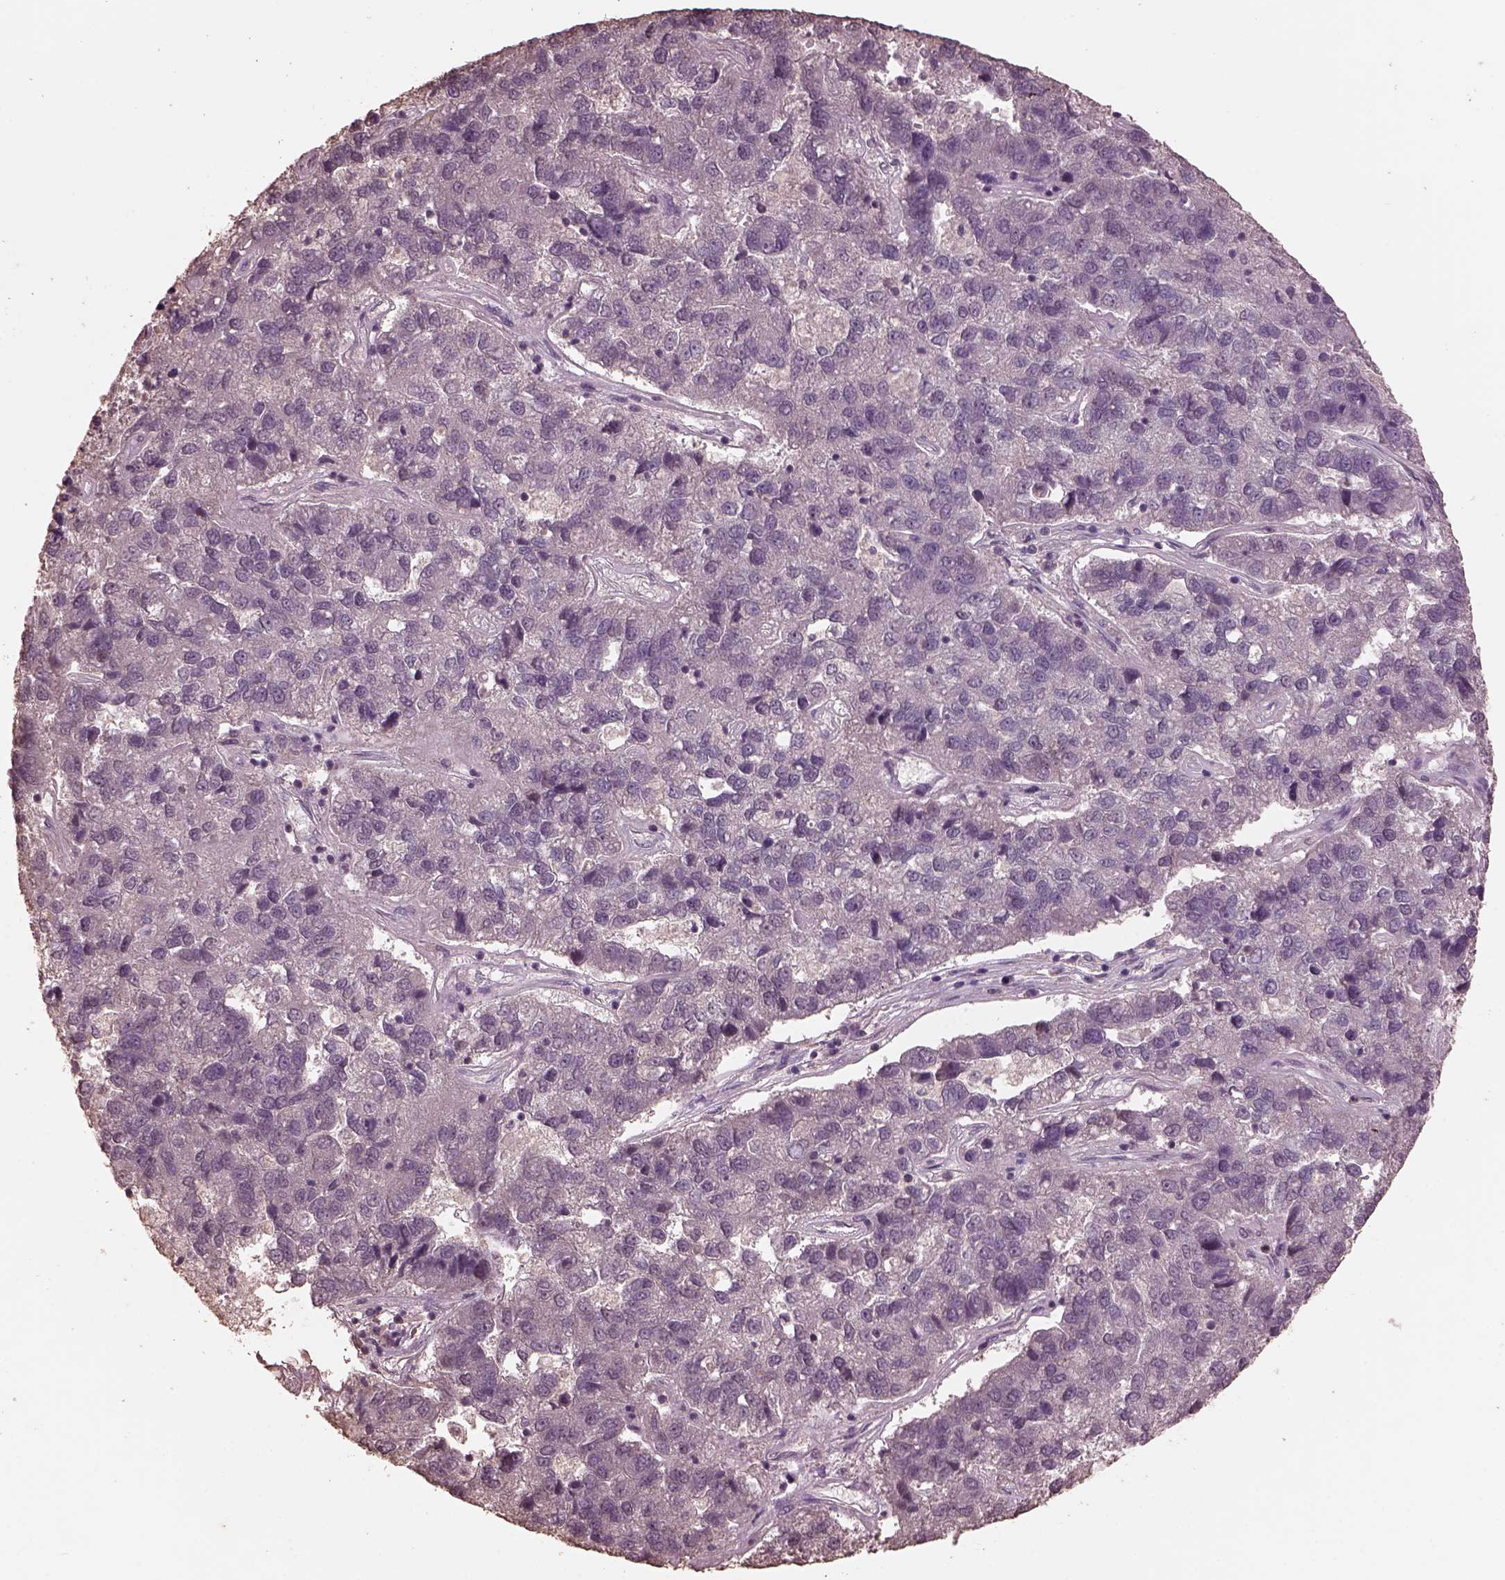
{"staining": {"intensity": "negative", "quantity": "none", "location": "none"}, "tissue": "pancreatic cancer", "cell_type": "Tumor cells", "image_type": "cancer", "snomed": [{"axis": "morphology", "description": "Adenocarcinoma, NOS"}, {"axis": "topography", "description": "Pancreas"}], "caption": "A high-resolution histopathology image shows immunohistochemistry staining of pancreatic adenocarcinoma, which exhibits no significant positivity in tumor cells.", "gene": "CPT1C", "patient": {"sex": "female", "age": 61}}